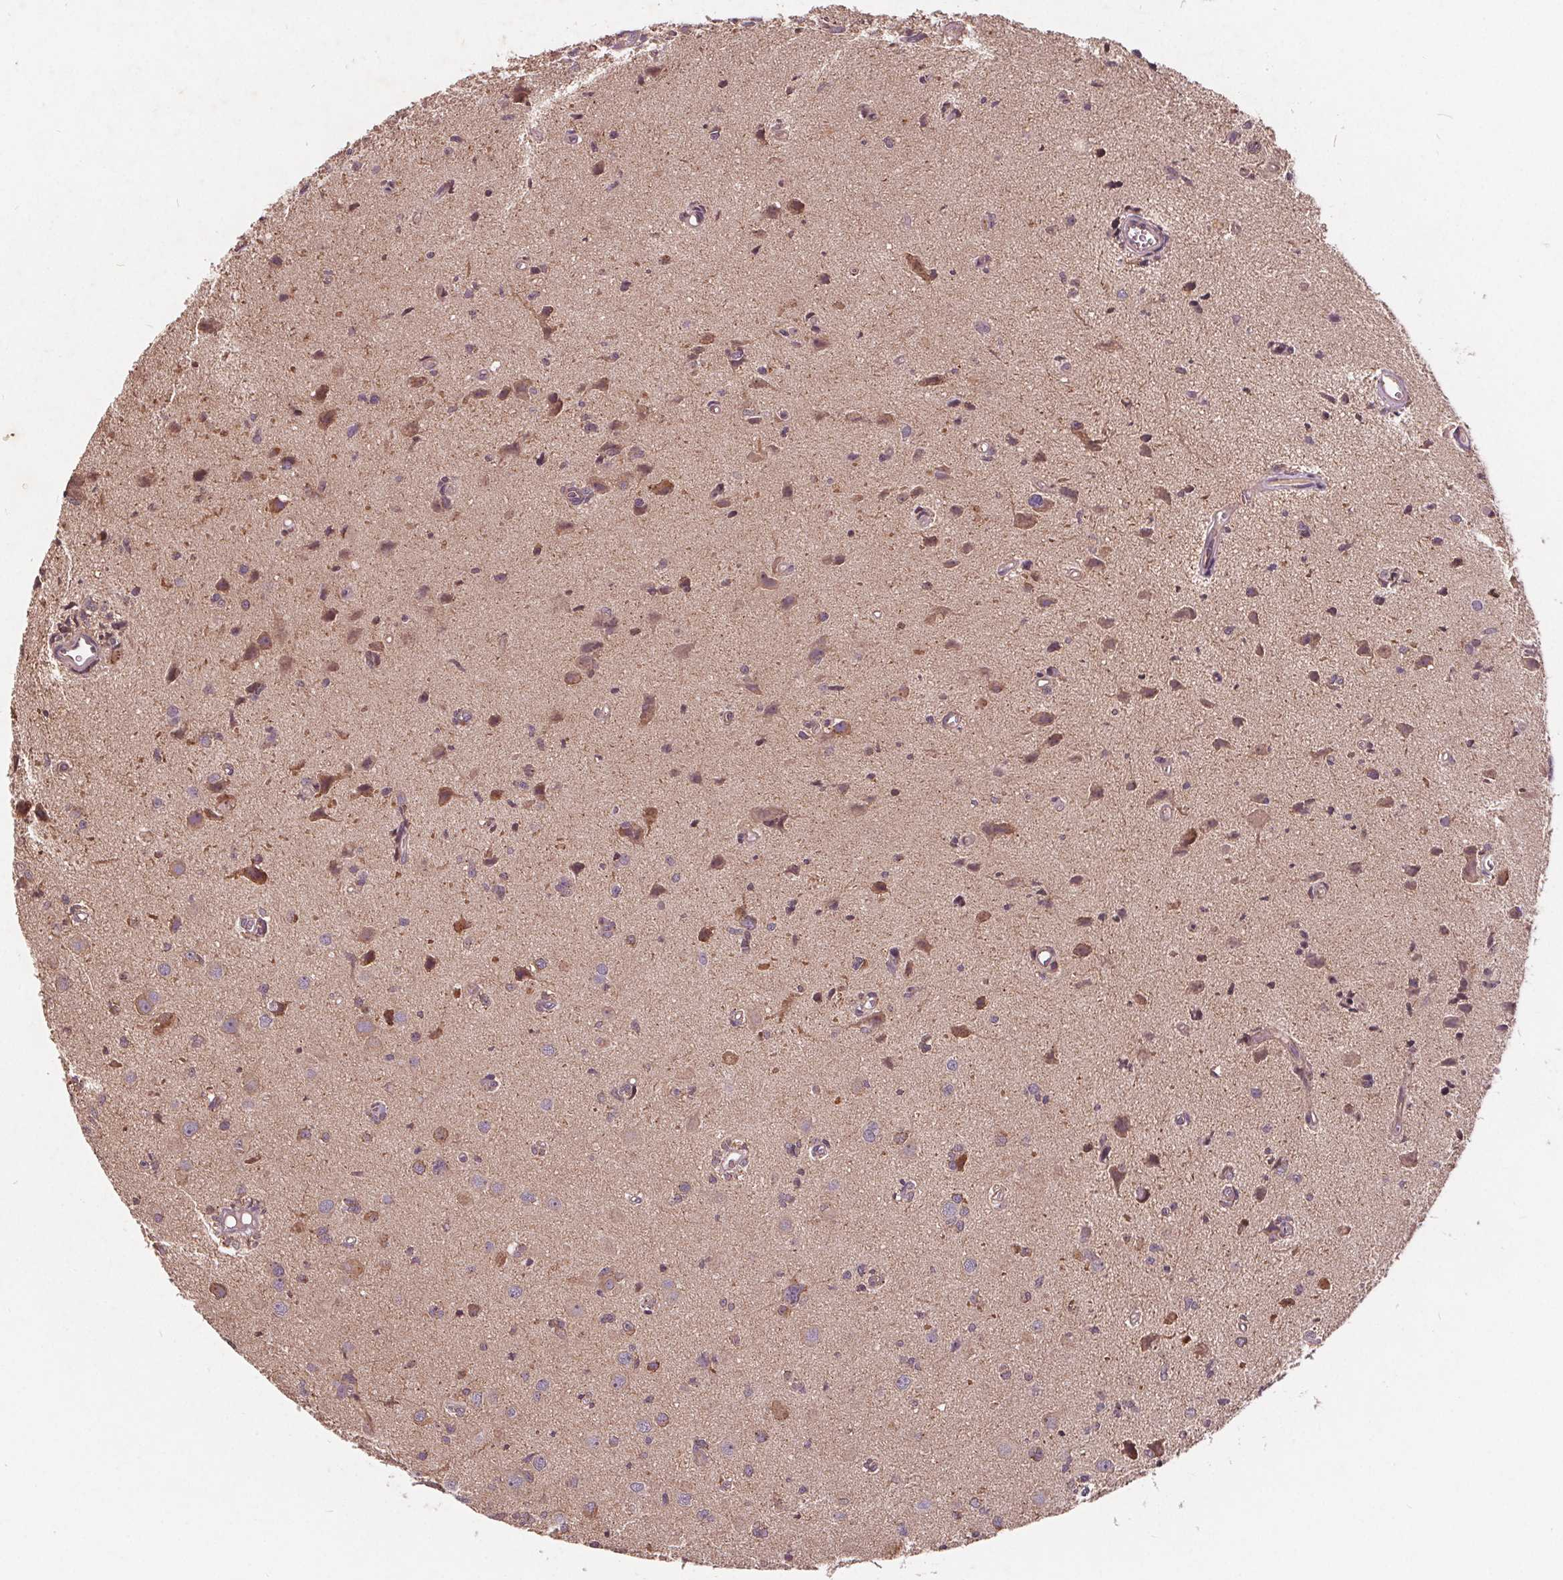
{"staining": {"intensity": "weak", "quantity": "<25%", "location": "cytoplasmic/membranous"}, "tissue": "glioma", "cell_type": "Tumor cells", "image_type": "cancer", "snomed": [{"axis": "morphology", "description": "Glioma, malignant, High grade"}, {"axis": "topography", "description": "Brain"}], "caption": "Protein analysis of glioma exhibits no significant staining in tumor cells. Nuclei are stained in blue.", "gene": "CSNK1G2", "patient": {"sex": "male", "age": 67}}